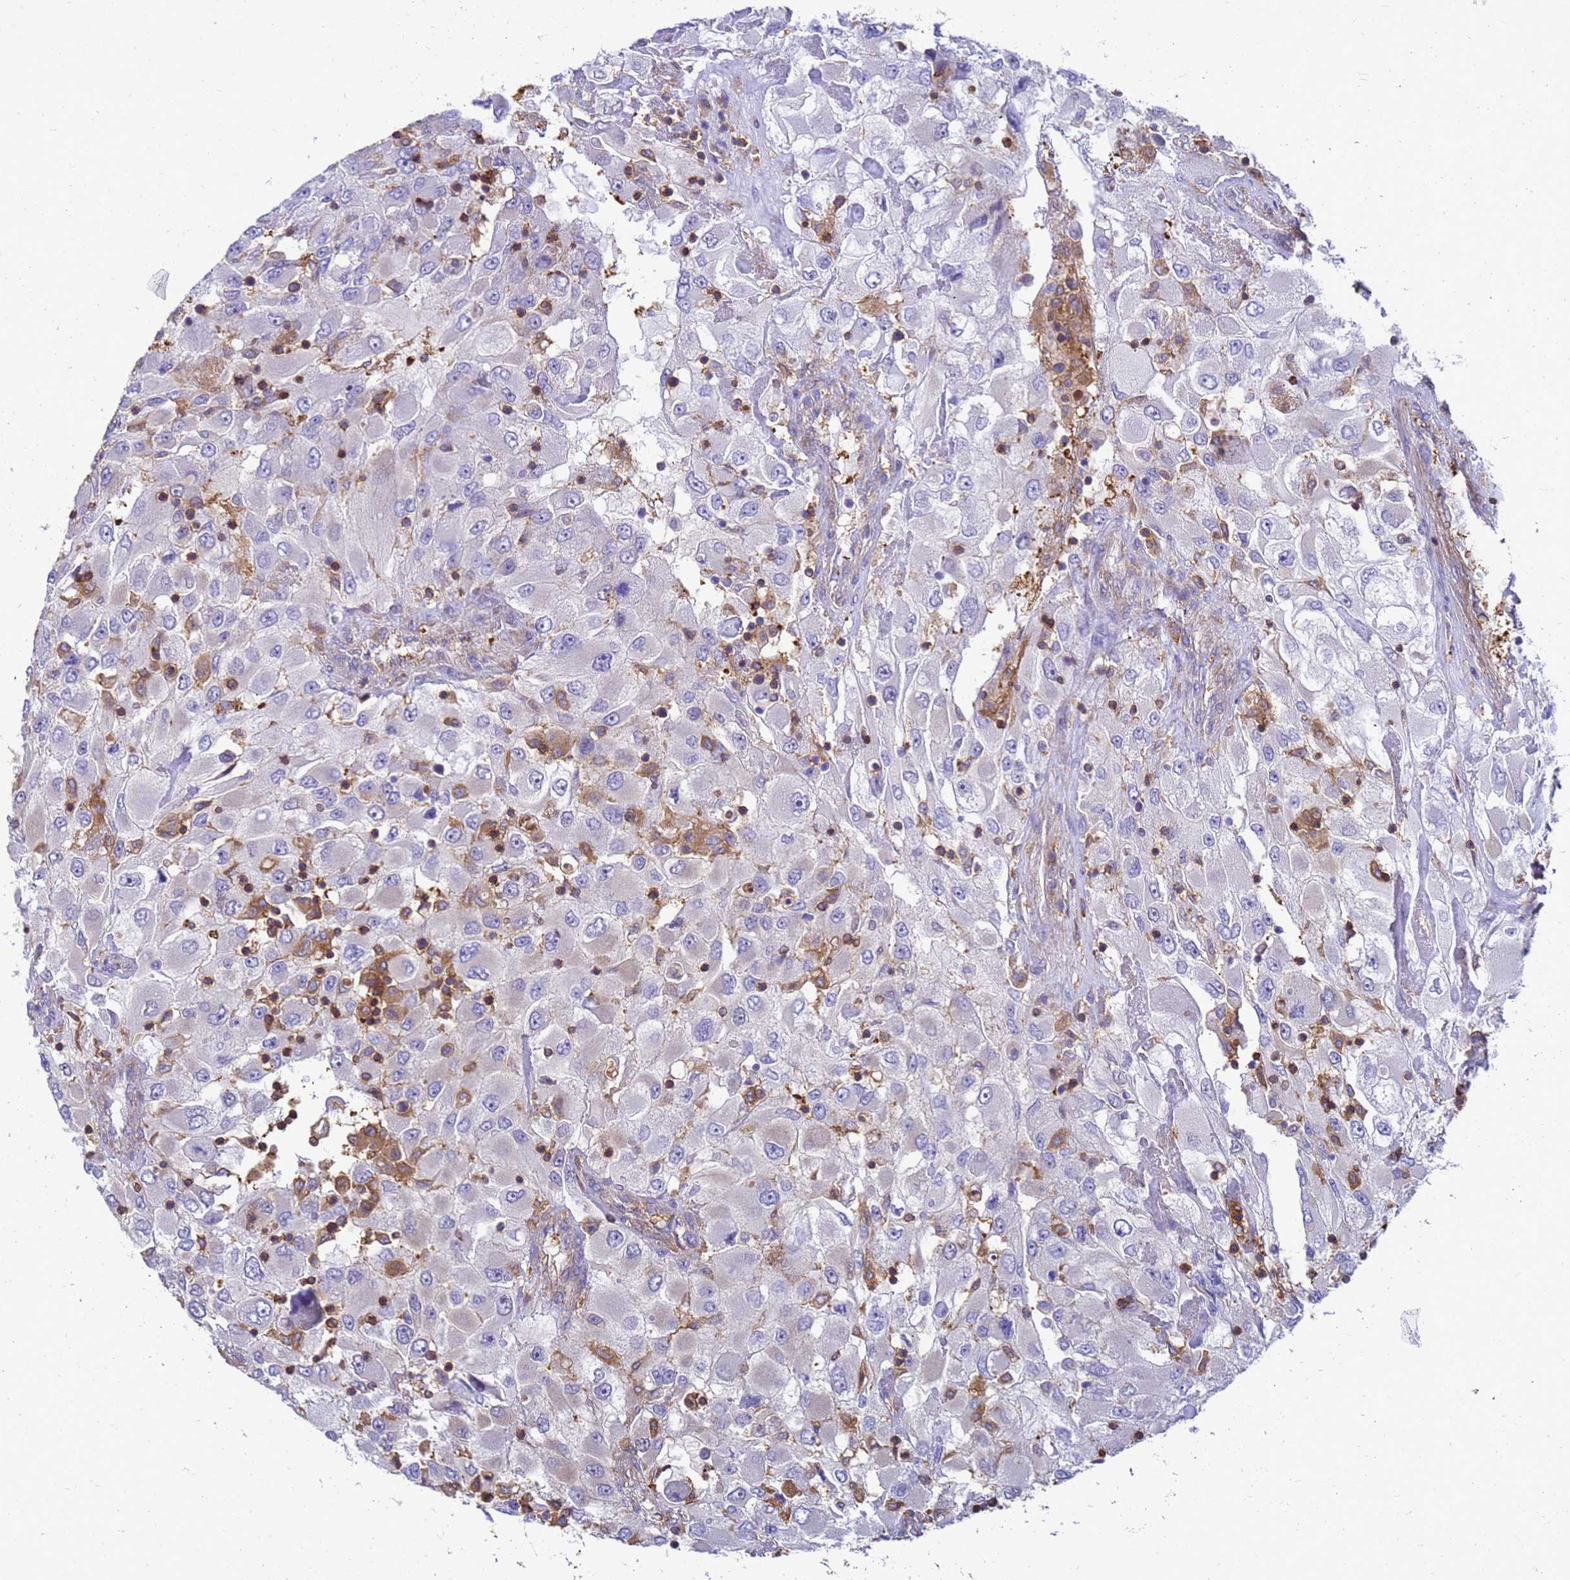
{"staining": {"intensity": "negative", "quantity": "none", "location": "none"}, "tissue": "renal cancer", "cell_type": "Tumor cells", "image_type": "cancer", "snomed": [{"axis": "morphology", "description": "Adenocarcinoma, NOS"}, {"axis": "topography", "description": "Kidney"}], "caption": "Immunohistochemistry (IHC) of adenocarcinoma (renal) shows no staining in tumor cells.", "gene": "ZNF235", "patient": {"sex": "female", "age": 52}}